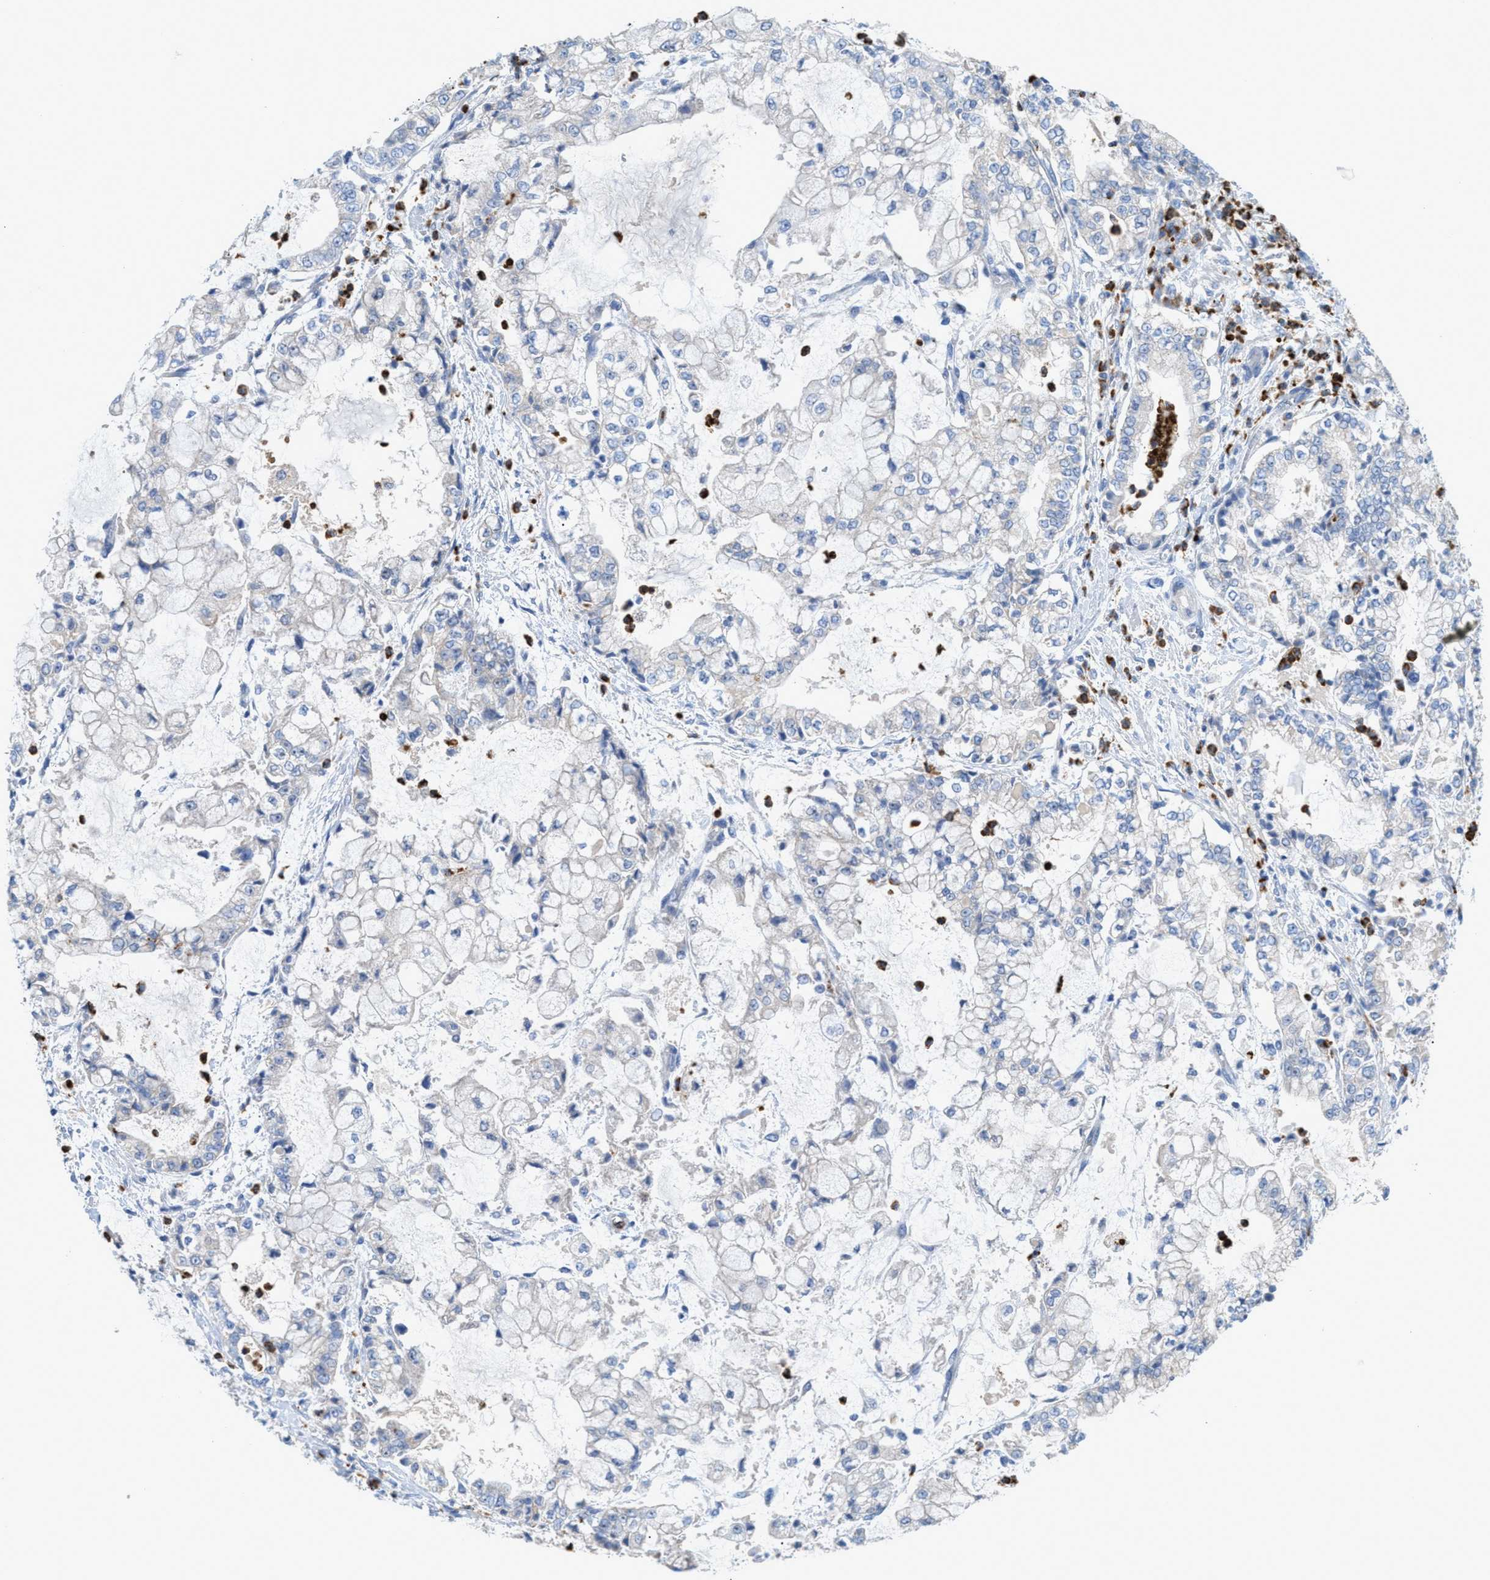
{"staining": {"intensity": "negative", "quantity": "none", "location": "none"}, "tissue": "stomach cancer", "cell_type": "Tumor cells", "image_type": "cancer", "snomed": [{"axis": "morphology", "description": "Adenocarcinoma, NOS"}, {"axis": "topography", "description": "Stomach"}], "caption": "The immunohistochemistry (IHC) photomicrograph has no significant positivity in tumor cells of stomach adenocarcinoma tissue. Nuclei are stained in blue.", "gene": "CMTM1", "patient": {"sex": "male", "age": 76}}